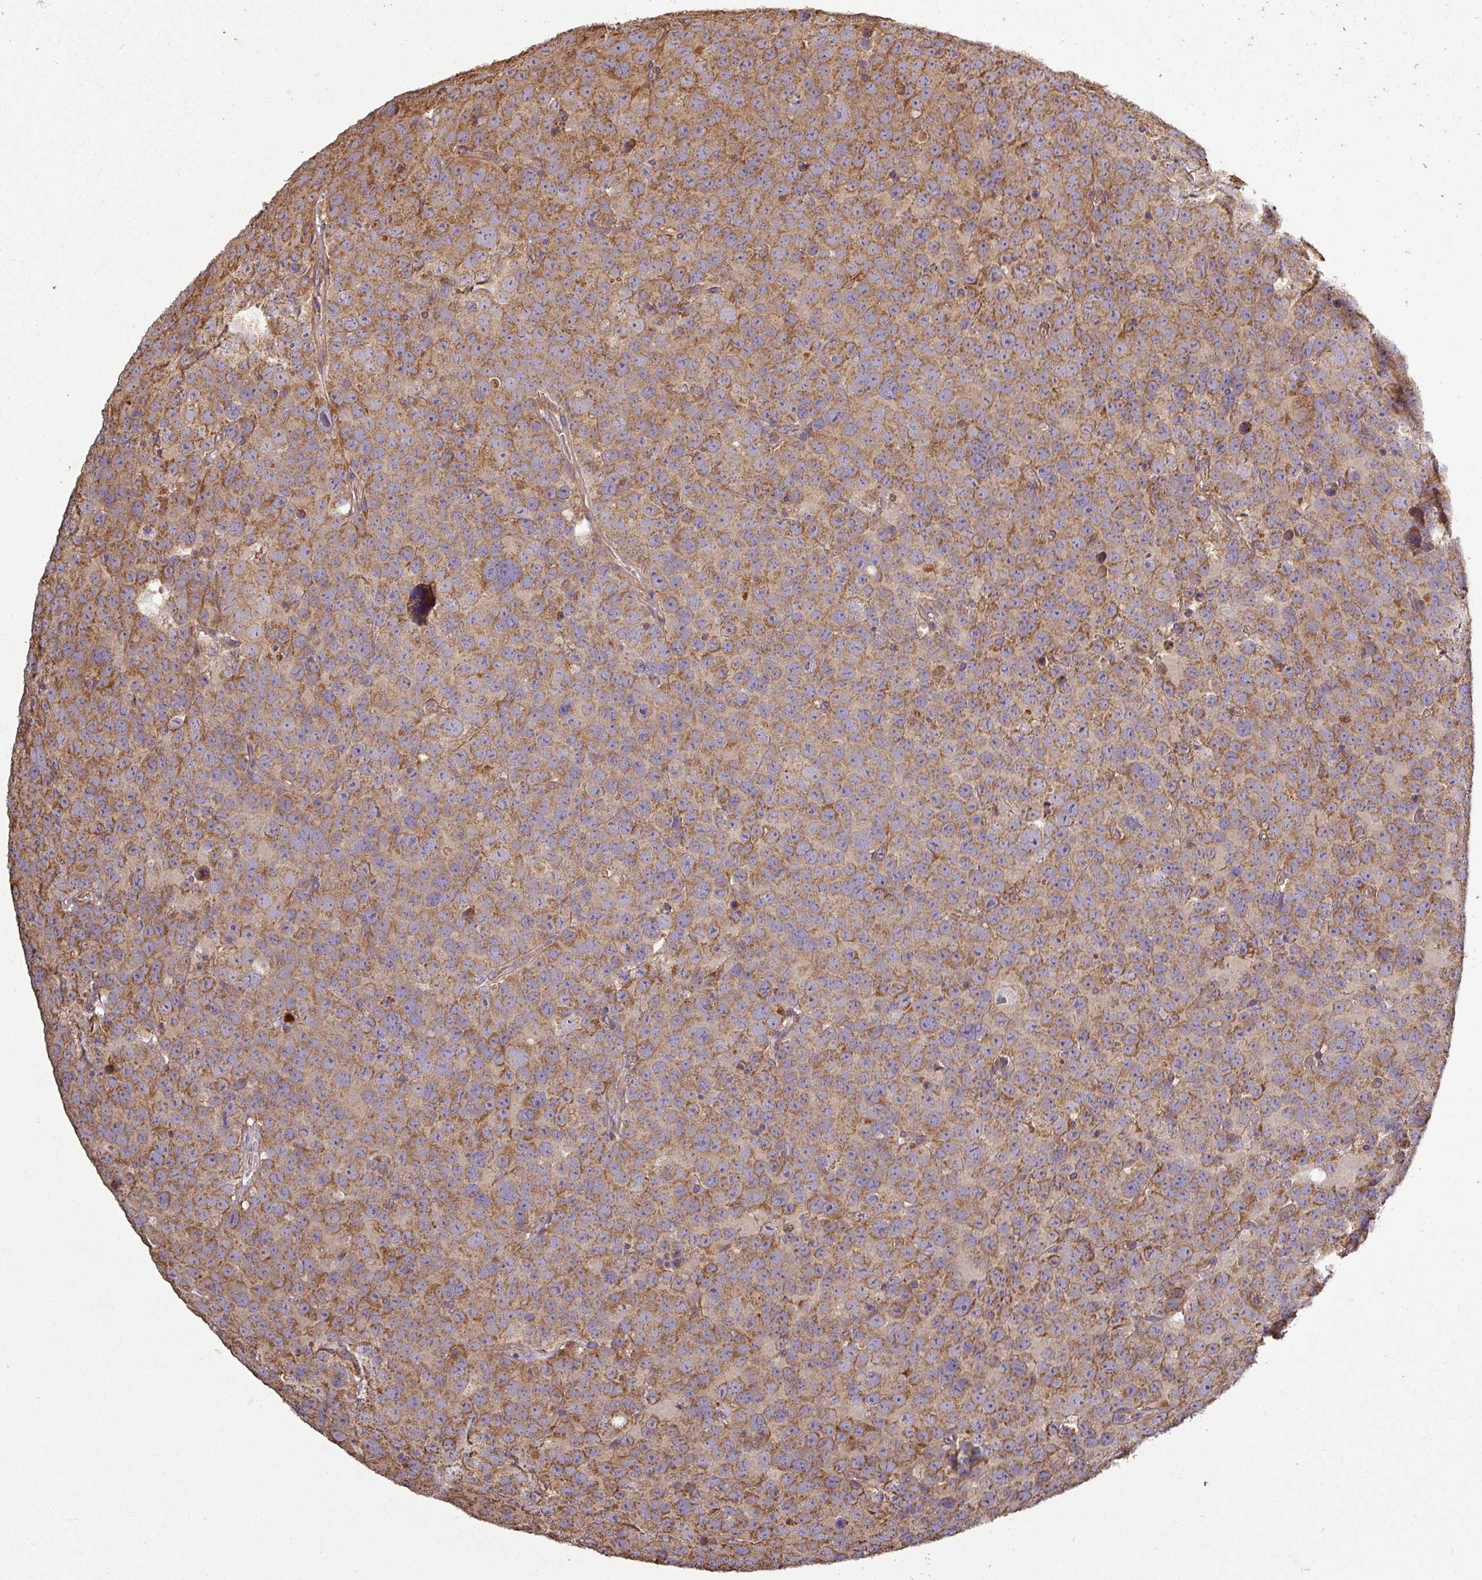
{"staining": {"intensity": "moderate", "quantity": ">75%", "location": "cytoplasmic/membranous"}, "tissue": "testis cancer", "cell_type": "Tumor cells", "image_type": "cancer", "snomed": [{"axis": "morphology", "description": "Seminoma, NOS"}, {"axis": "topography", "description": "Testis"}], "caption": "This is a micrograph of IHC staining of seminoma (testis), which shows moderate expression in the cytoplasmic/membranous of tumor cells.", "gene": "PLEKHM1", "patient": {"sex": "male", "age": 71}}